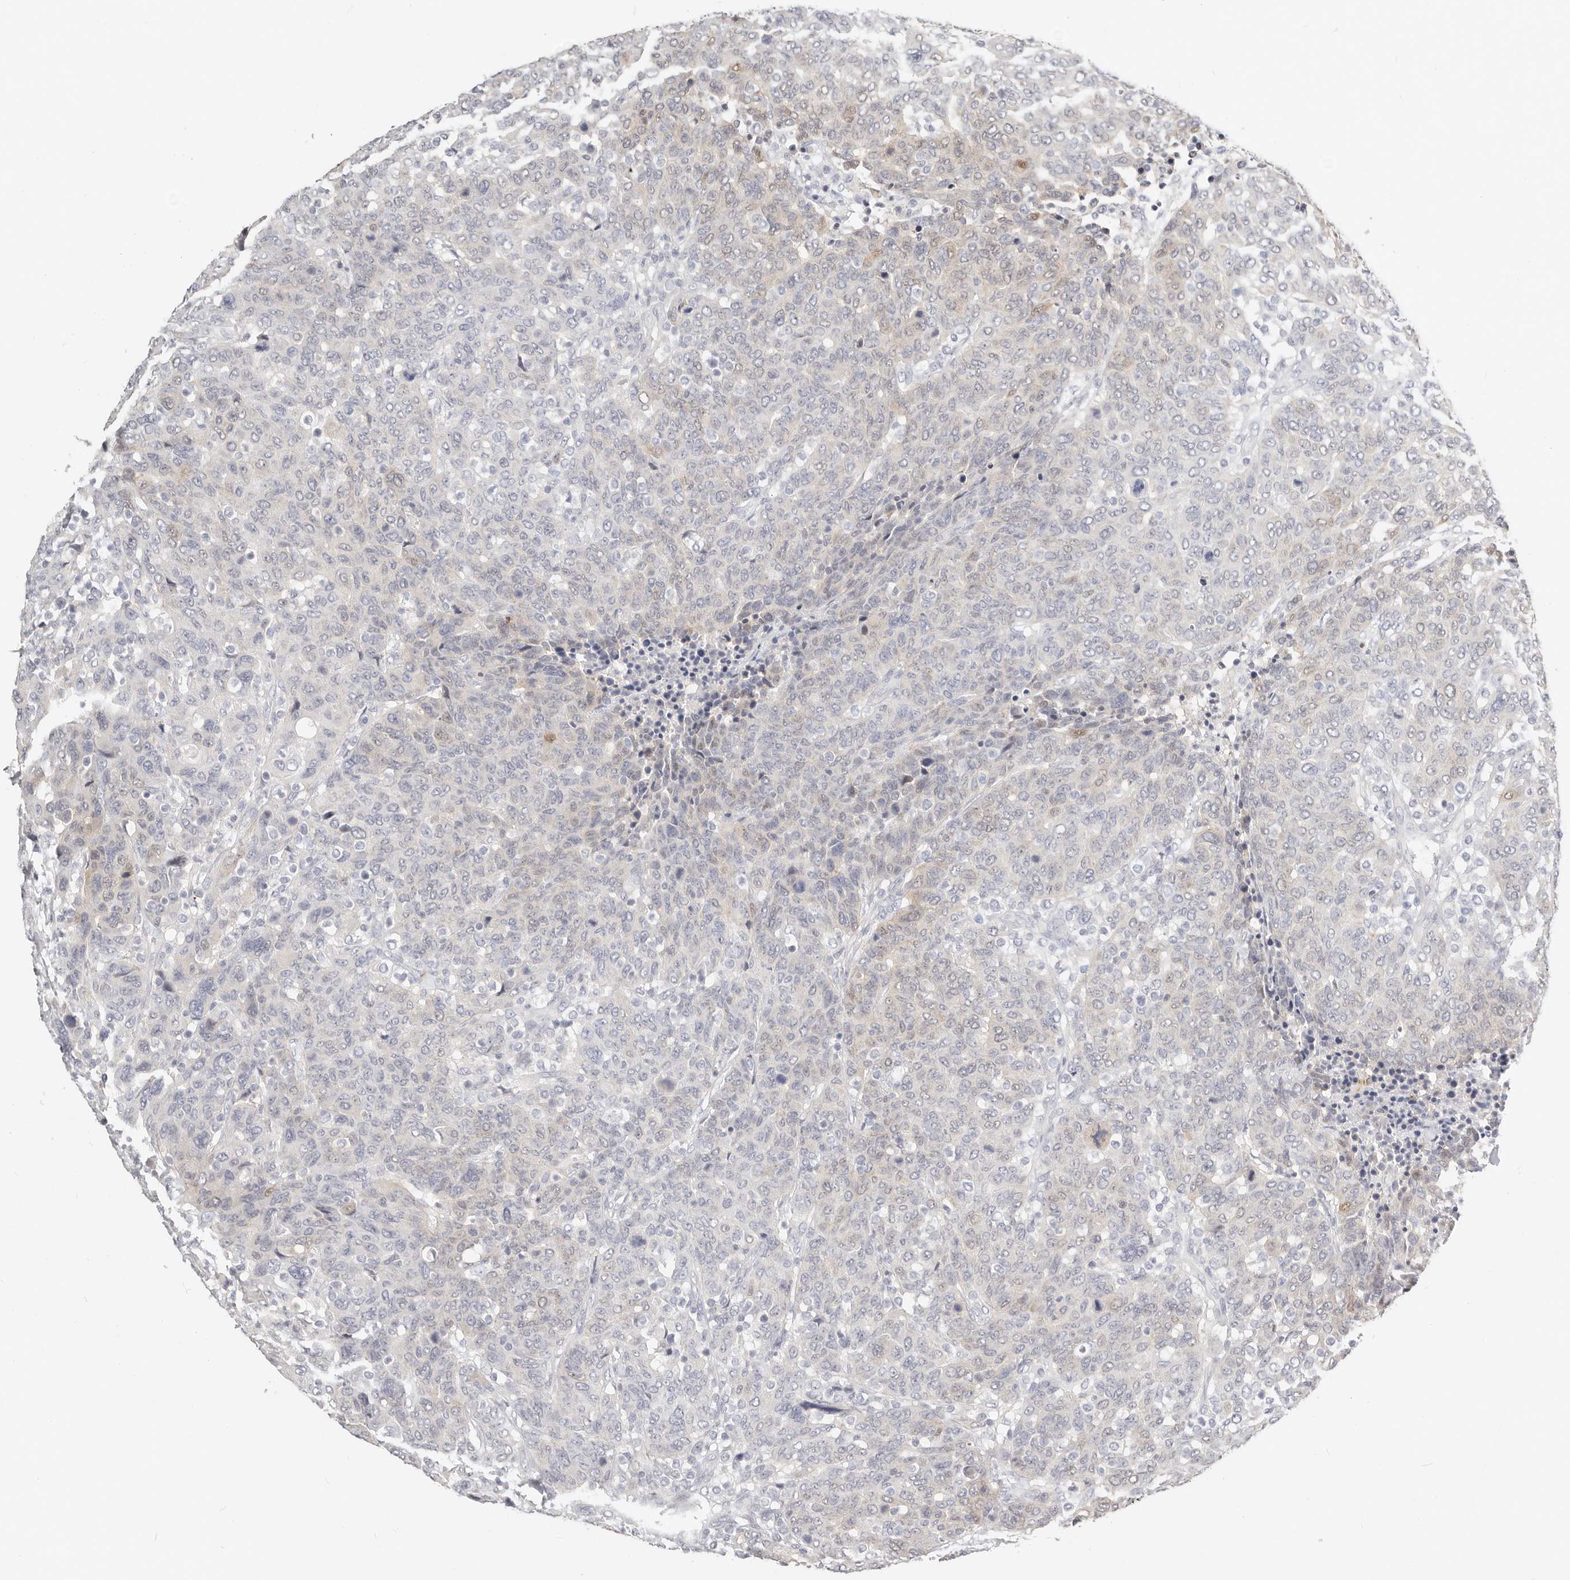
{"staining": {"intensity": "weak", "quantity": "<25%", "location": "cytoplasmic/membranous"}, "tissue": "breast cancer", "cell_type": "Tumor cells", "image_type": "cancer", "snomed": [{"axis": "morphology", "description": "Duct carcinoma"}, {"axis": "topography", "description": "Breast"}], "caption": "IHC of breast cancer shows no staining in tumor cells. The staining was performed using DAB to visualize the protein expression in brown, while the nuclei were stained in blue with hematoxylin (Magnification: 20x).", "gene": "TMEM63B", "patient": {"sex": "female", "age": 37}}